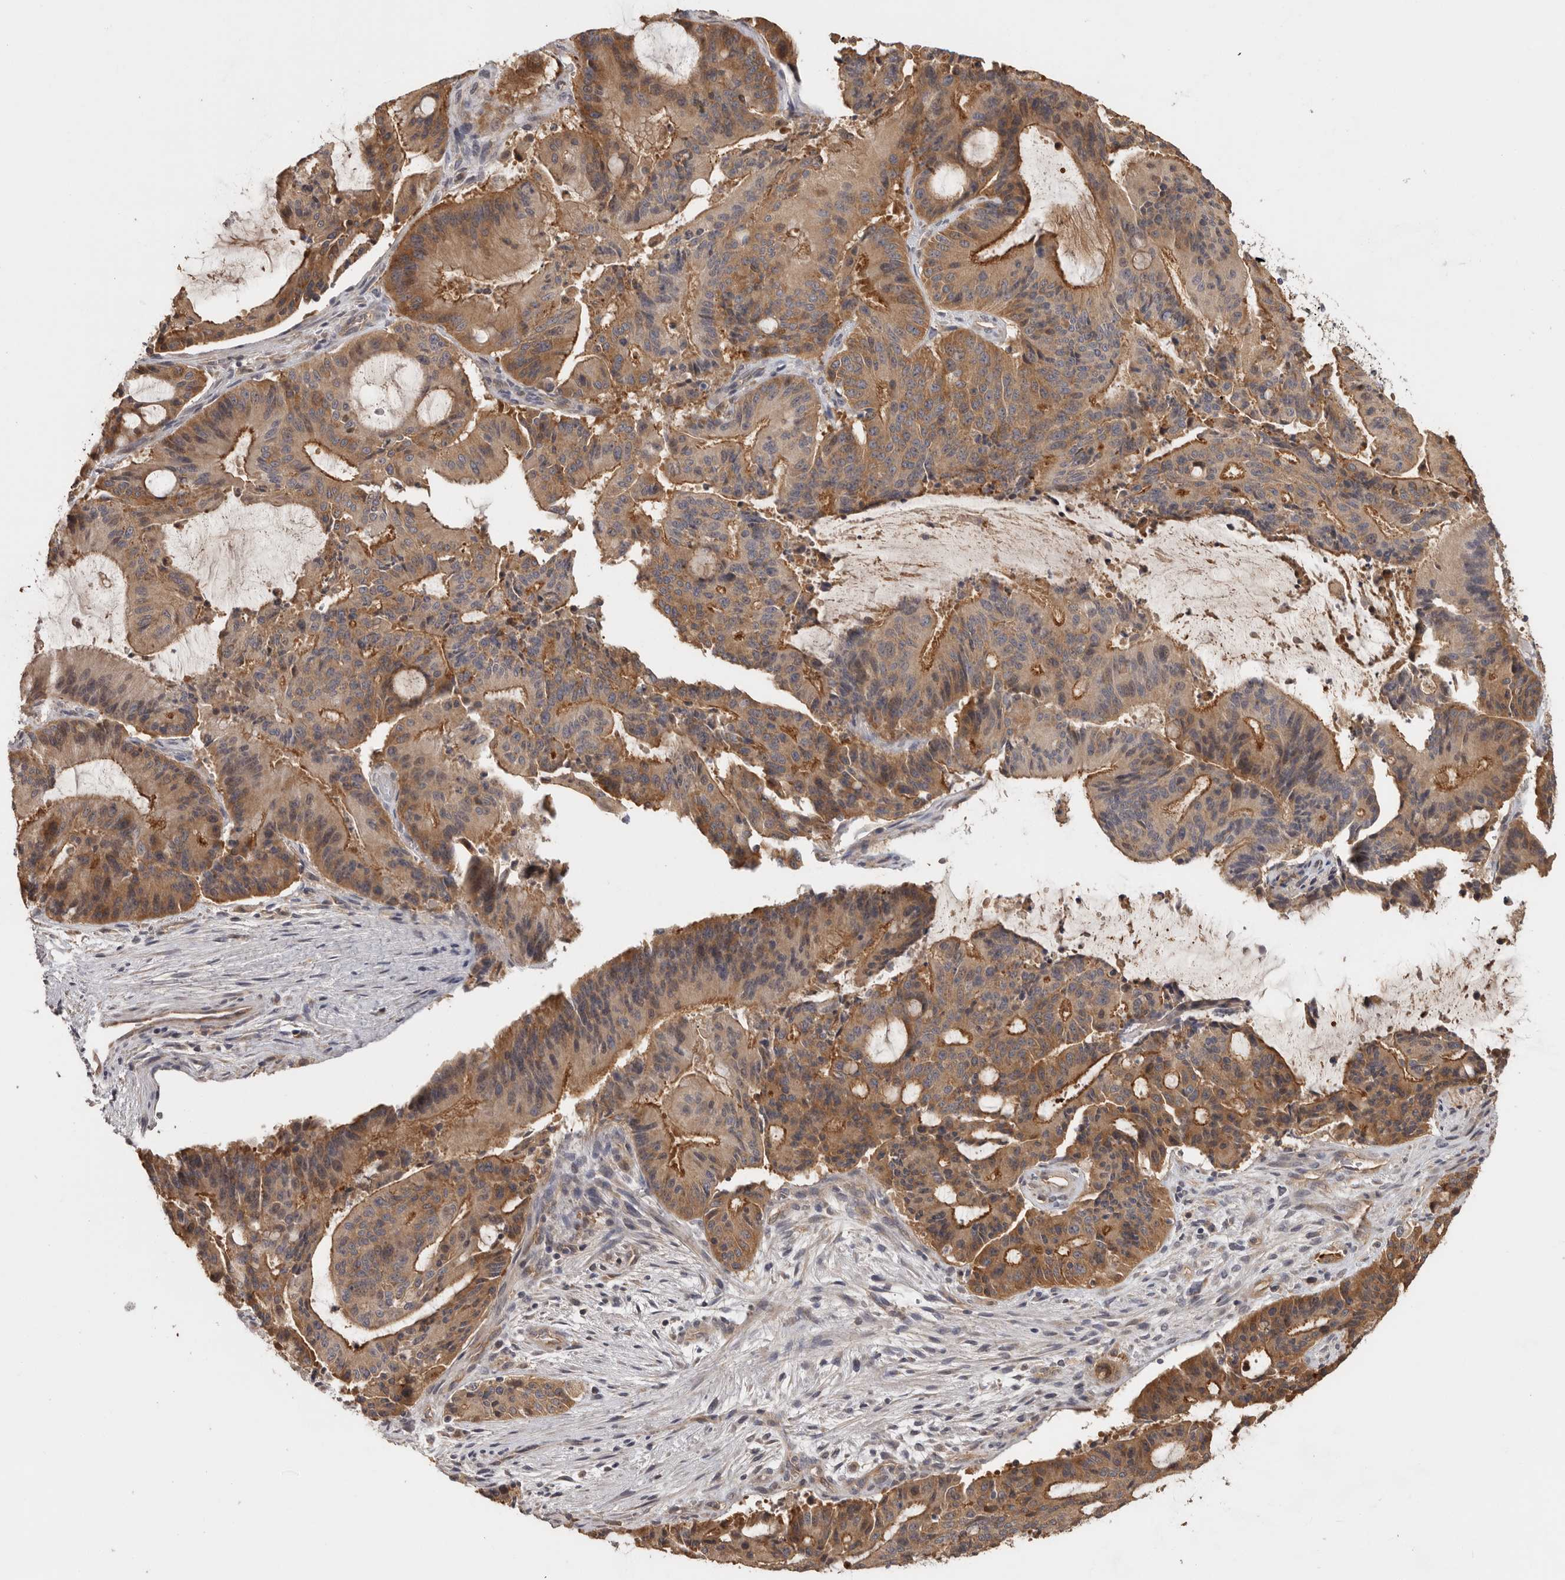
{"staining": {"intensity": "moderate", "quantity": ">75%", "location": "cytoplasmic/membranous"}, "tissue": "liver cancer", "cell_type": "Tumor cells", "image_type": "cancer", "snomed": [{"axis": "morphology", "description": "Normal tissue, NOS"}, {"axis": "morphology", "description": "Cholangiocarcinoma"}, {"axis": "topography", "description": "Liver"}, {"axis": "topography", "description": "Peripheral nerve tissue"}], "caption": "Immunohistochemistry (IHC) (DAB) staining of human cholangiocarcinoma (liver) reveals moderate cytoplasmic/membranous protein staining in about >75% of tumor cells. The protein of interest is stained brown, and the nuclei are stained in blue (DAB IHC with brightfield microscopy, high magnification).", "gene": "BAIAP2", "patient": {"sex": "female", "age": 73}}